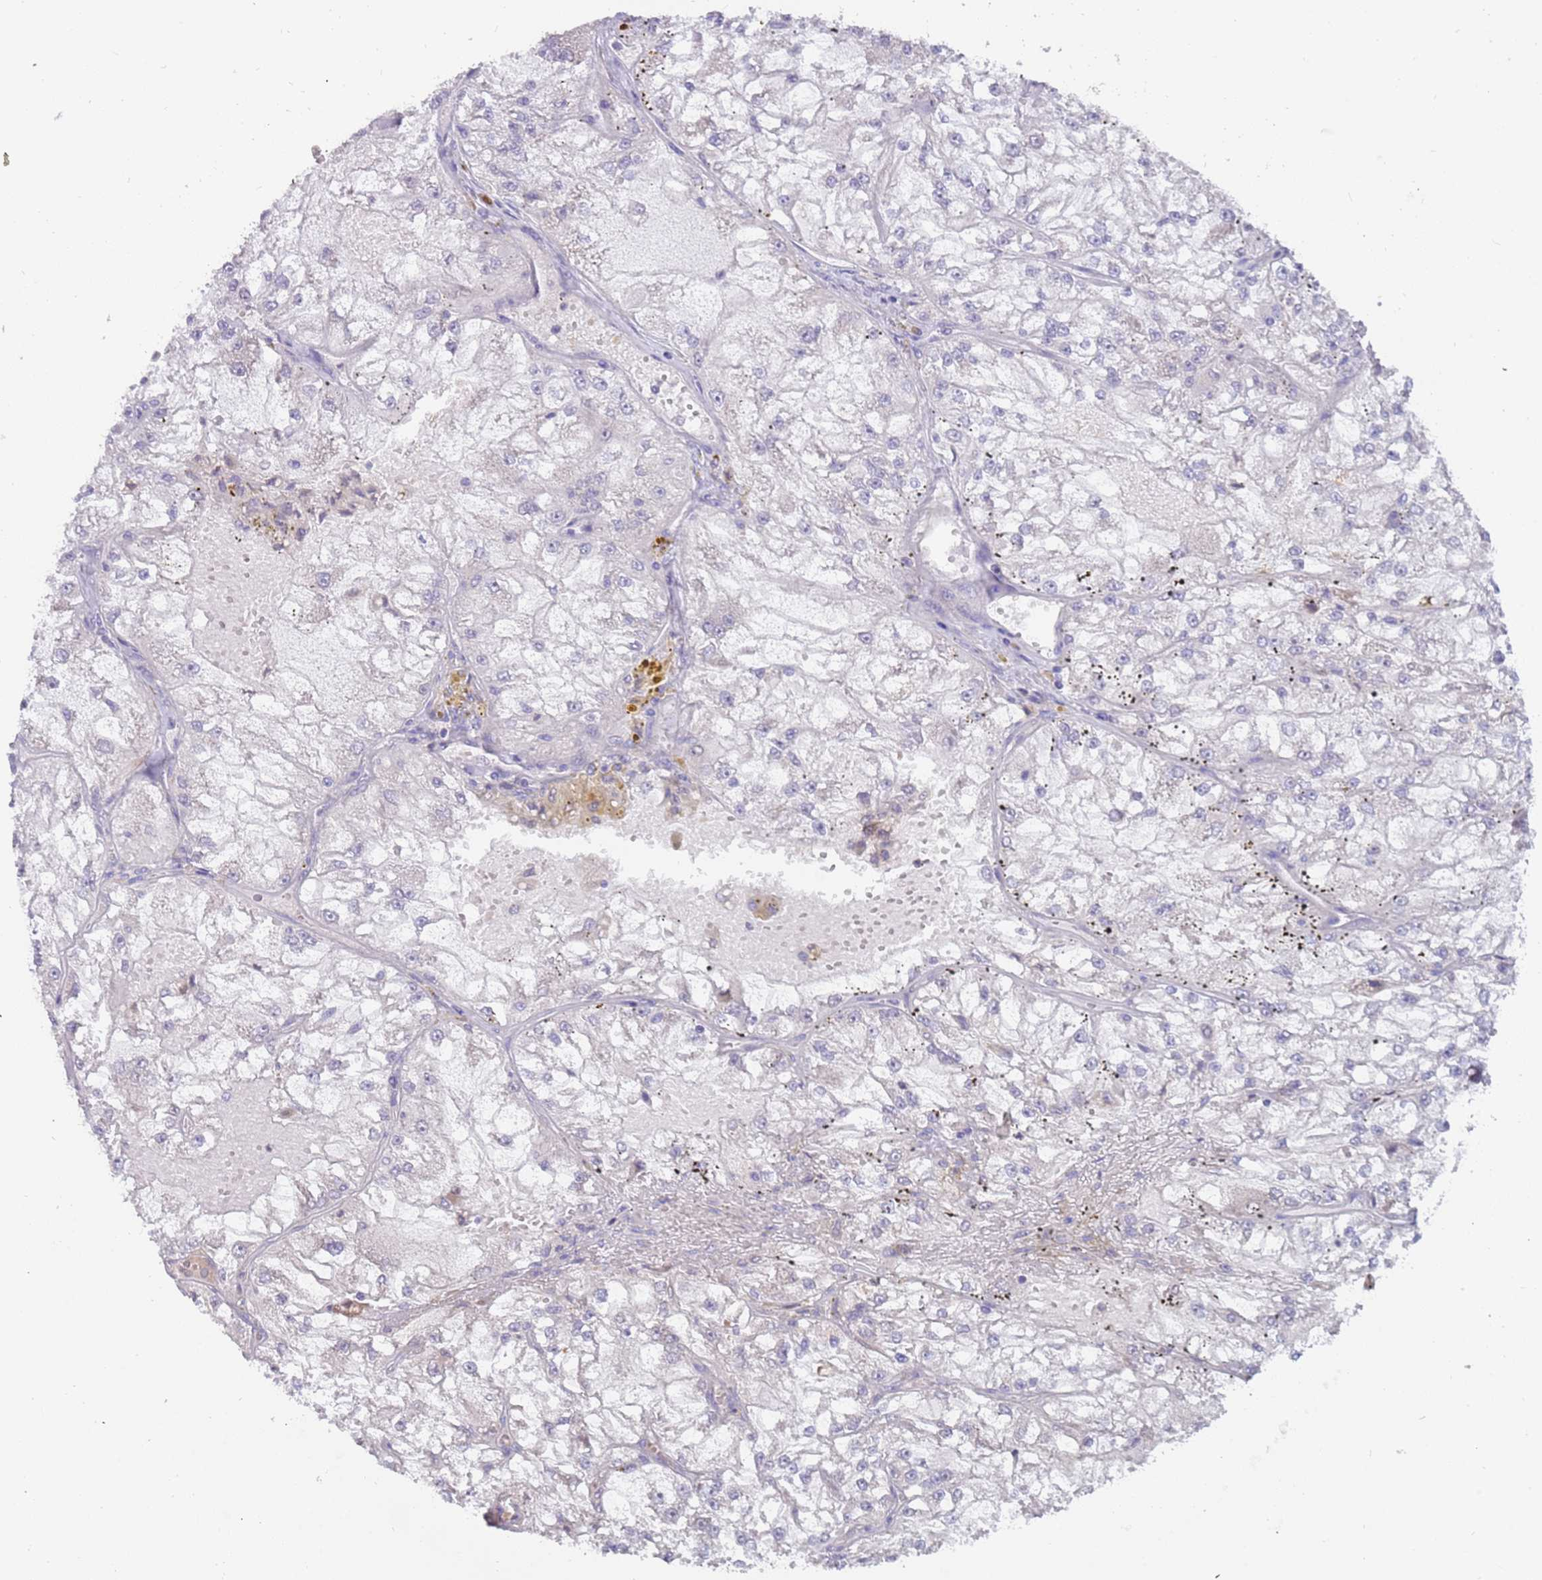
{"staining": {"intensity": "negative", "quantity": "none", "location": "none"}, "tissue": "renal cancer", "cell_type": "Tumor cells", "image_type": "cancer", "snomed": [{"axis": "morphology", "description": "Adenocarcinoma, NOS"}, {"axis": "topography", "description": "Kidney"}], "caption": "Tumor cells are negative for brown protein staining in renal adenocarcinoma.", "gene": "ZNF746", "patient": {"sex": "female", "age": 72}}